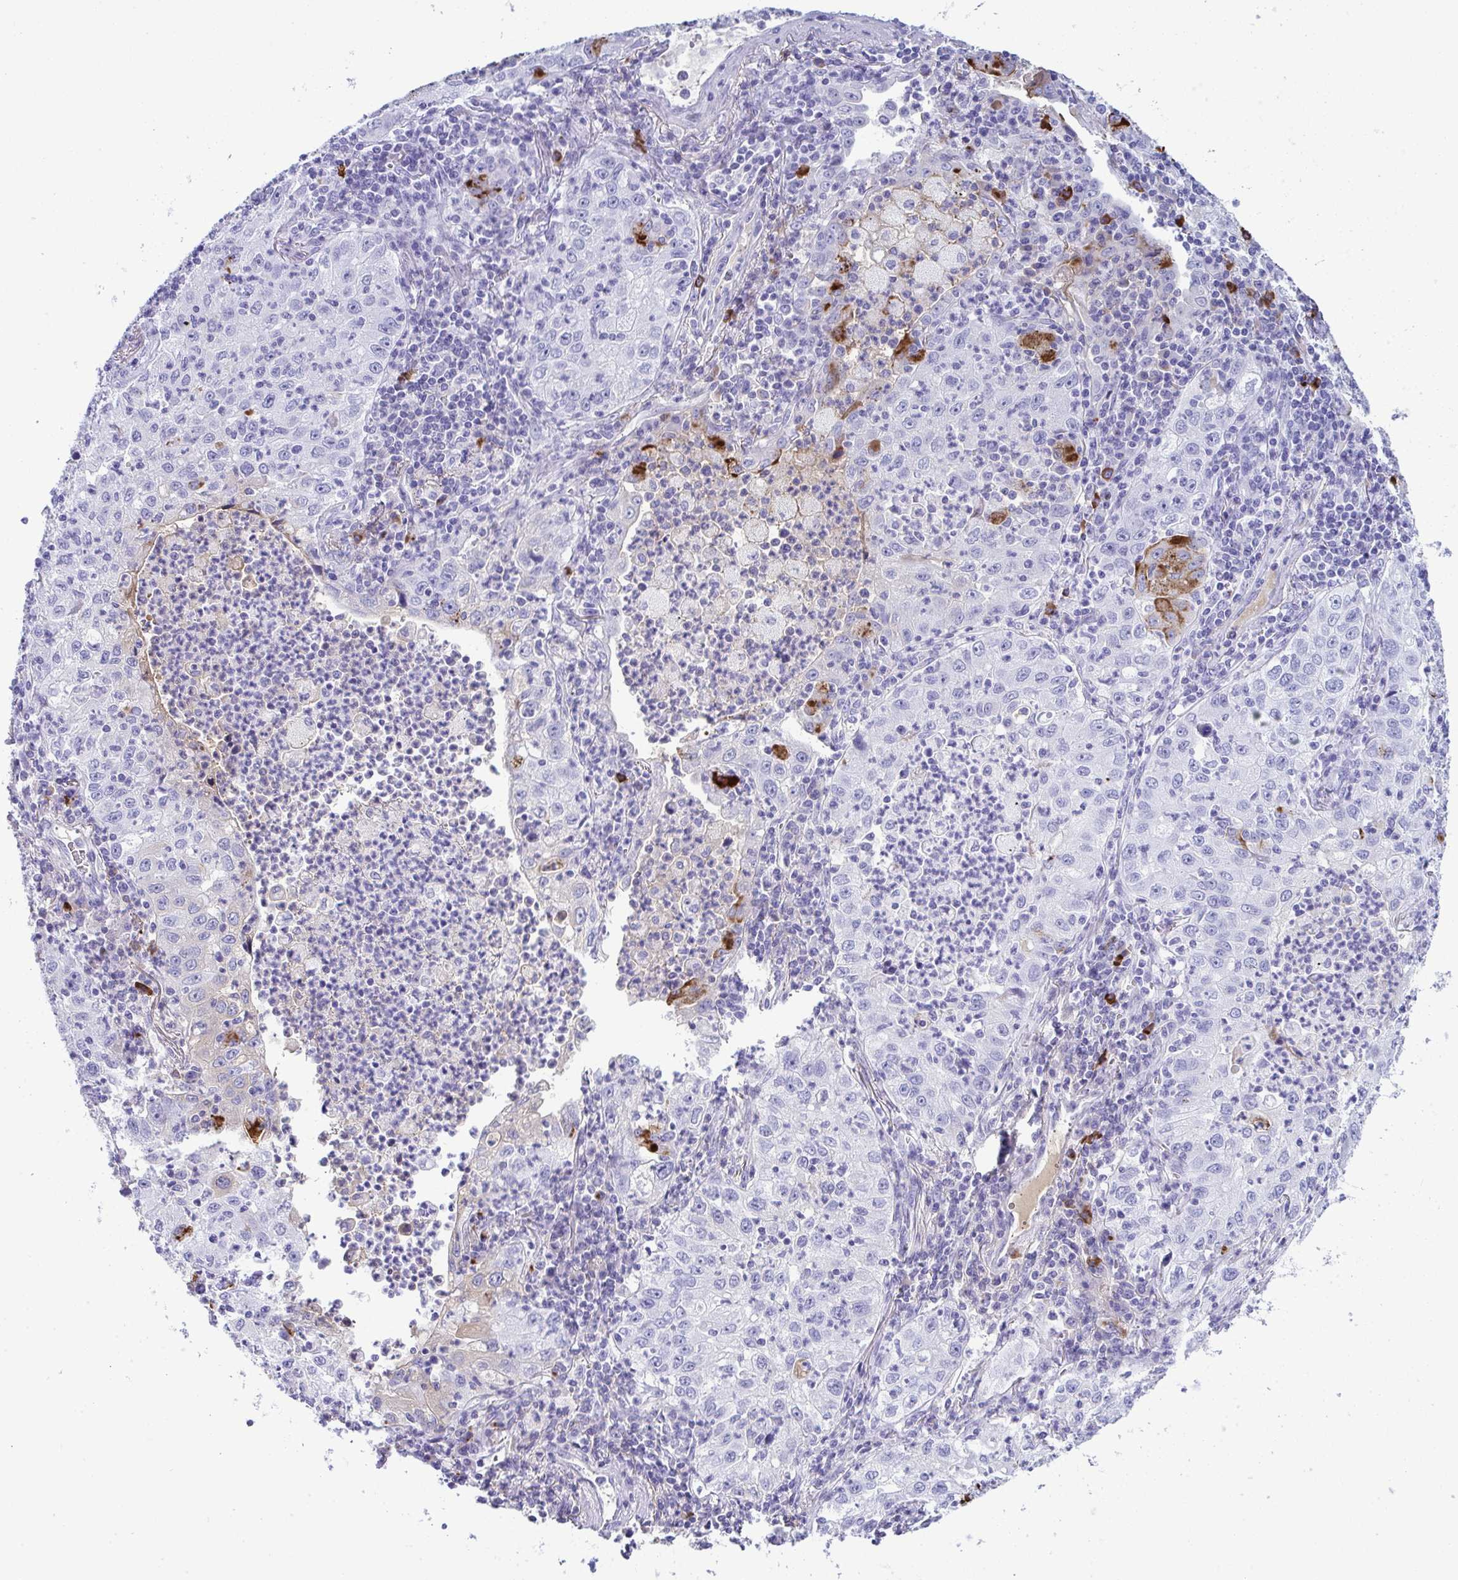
{"staining": {"intensity": "negative", "quantity": "none", "location": "none"}, "tissue": "lung cancer", "cell_type": "Tumor cells", "image_type": "cancer", "snomed": [{"axis": "morphology", "description": "Squamous cell carcinoma, NOS"}, {"axis": "topography", "description": "Lung"}], "caption": "A histopathology image of human lung cancer is negative for staining in tumor cells. The staining was performed using DAB (3,3'-diaminobenzidine) to visualize the protein expression in brown, while the nuclei were stained in blue with hematoxylin (Magnification: 20x).", "gene": "JCHAIN", "patient": {"sex": "male", "age": 71}}